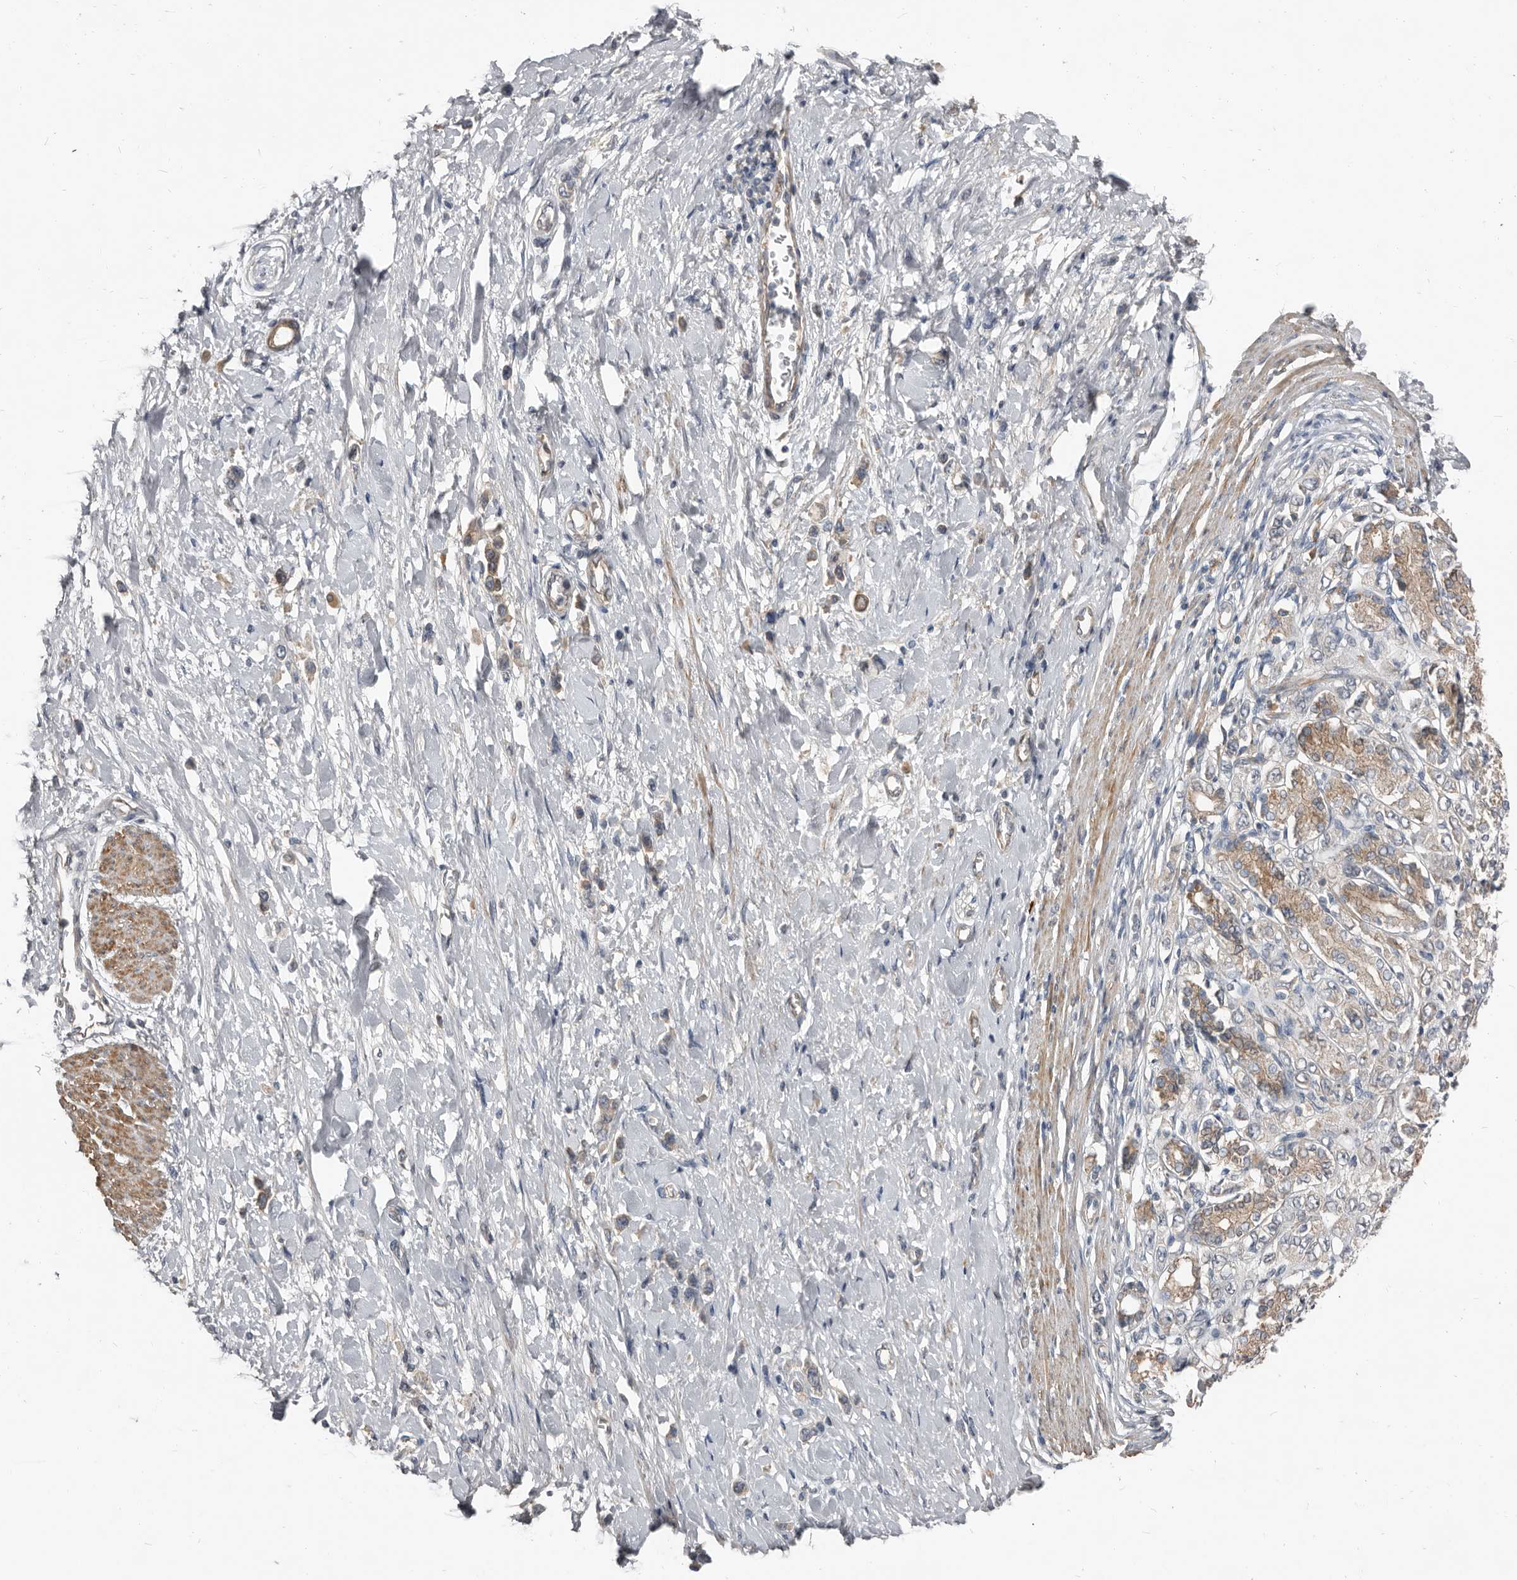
{"staining": {"intensity": "weak", "quantity": "25%-75%", "location": "cytoplasmic/membranous"}, "tissue": "stomach cancer", "cell_type": "Tumor cells", "image_type": "cancer", "snomed": [{"axis": "morphology", "description": "Adenocarcinoma, NOS"}, {"axis": "topography", "description": "Stomach"}], "caption": "DAB immunohistochemical staining of adenocarcinoma (stomach) exhibits weak cytoplasmic/membranous protein staining in approximately 25%-75% of tumor cells.", "gene": "AKNAD1", "patient": {"sex": "female", "age": 65}}